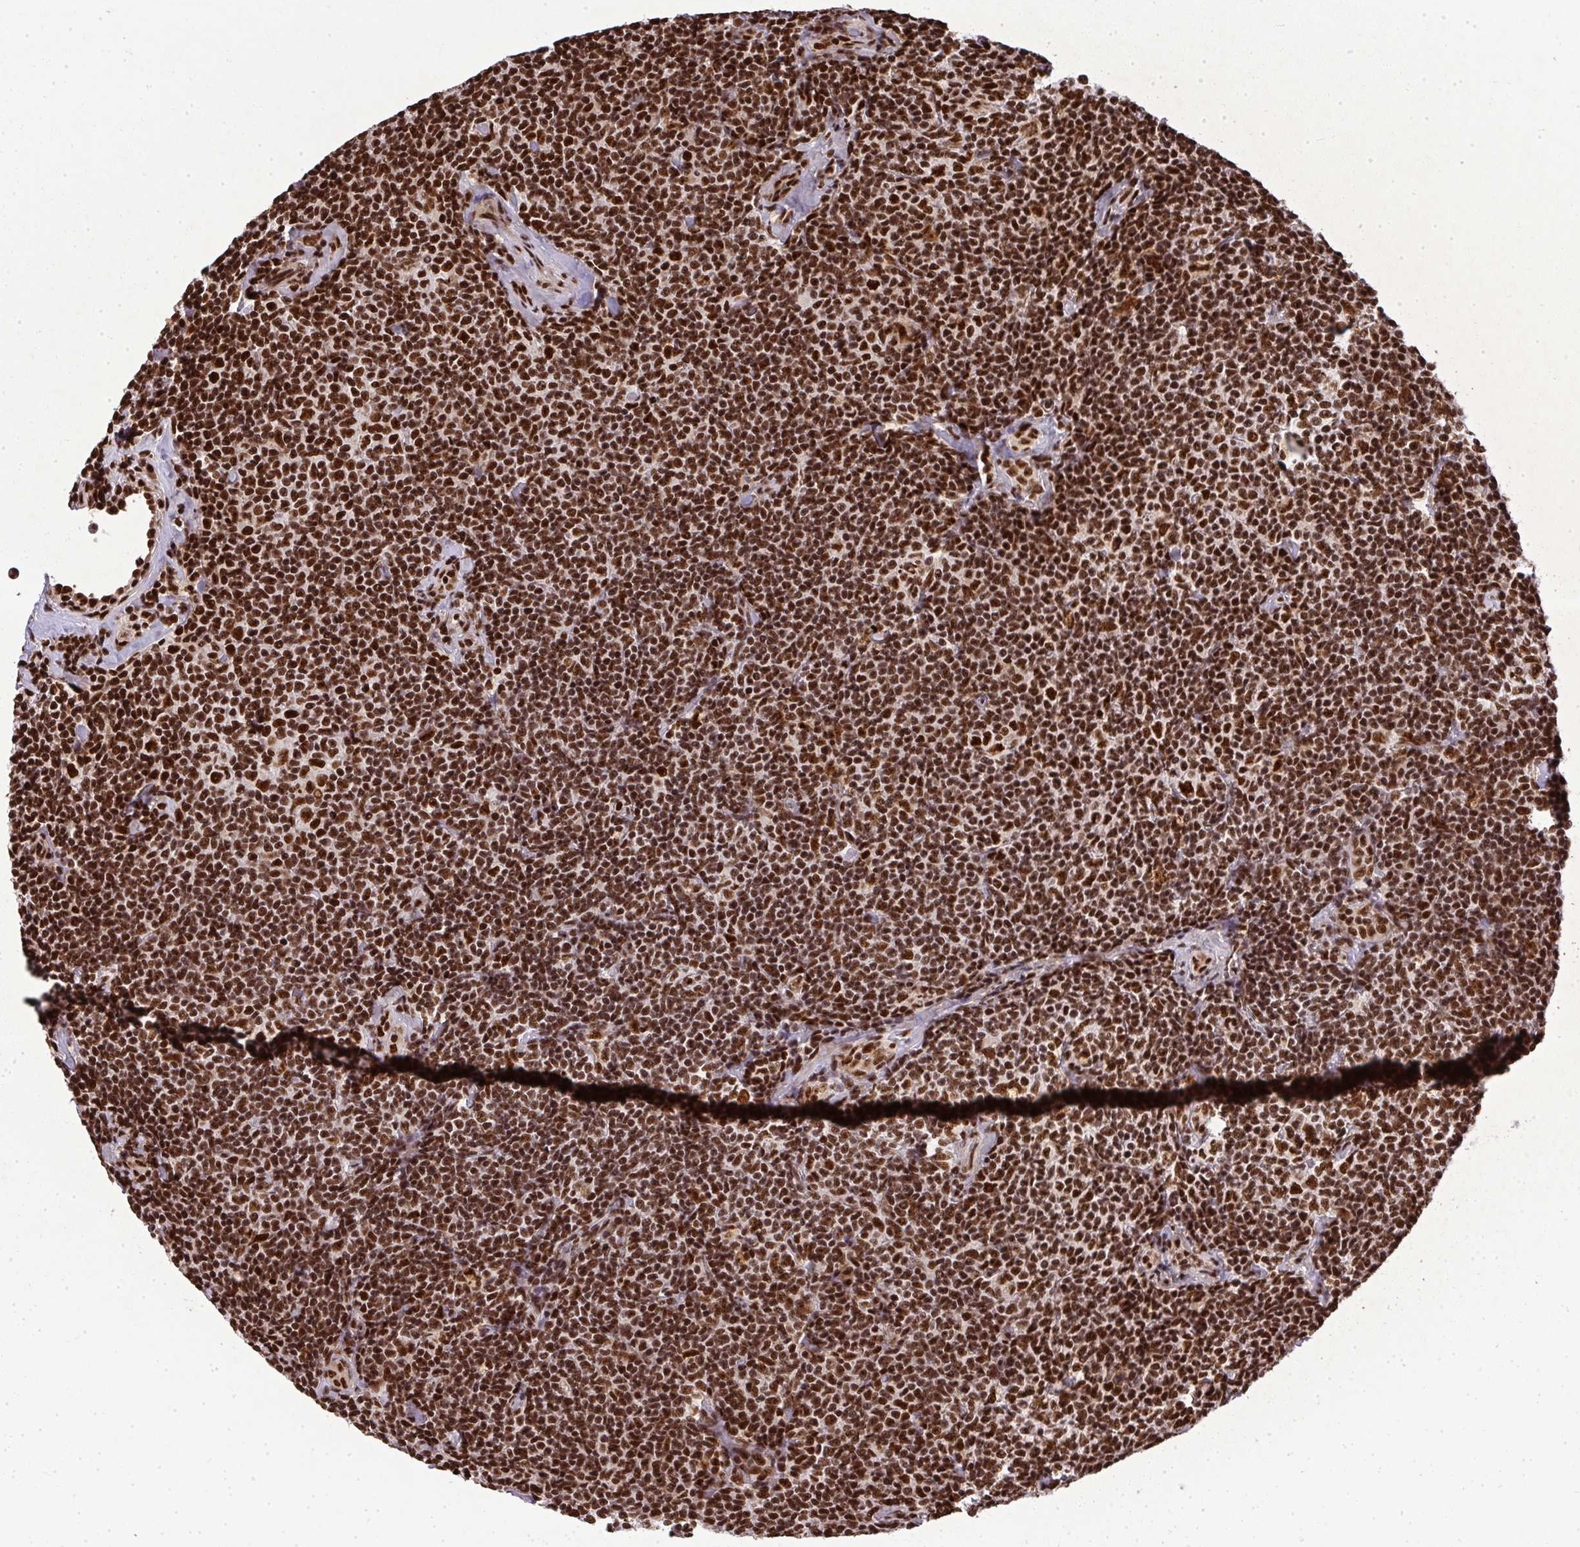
{"staining": {"intensity": "strong", "quantity": ">75%", "location": "nuclear"}, "tissue": "lymphoma", "cell_type": "Tumor cells", "image_type": "cancer", "snomed": [{"axis": "morphology", "description": "Malignant lymphoma, non-Hodgkin's type, Low grade"}, {"axis": "topography", "description": "Lymph node"}], "caption": "Immunohistochemistry (IHC) histopathology image of human malignant lymphoma, non-Hodgkin's type (low-grade) stained for a protein (brown), which shows high levels of strong nuclear expression in about >75% of tumor cells.", "gene": "U2AF1", "patient": {"sex": "female", "age": 56}}